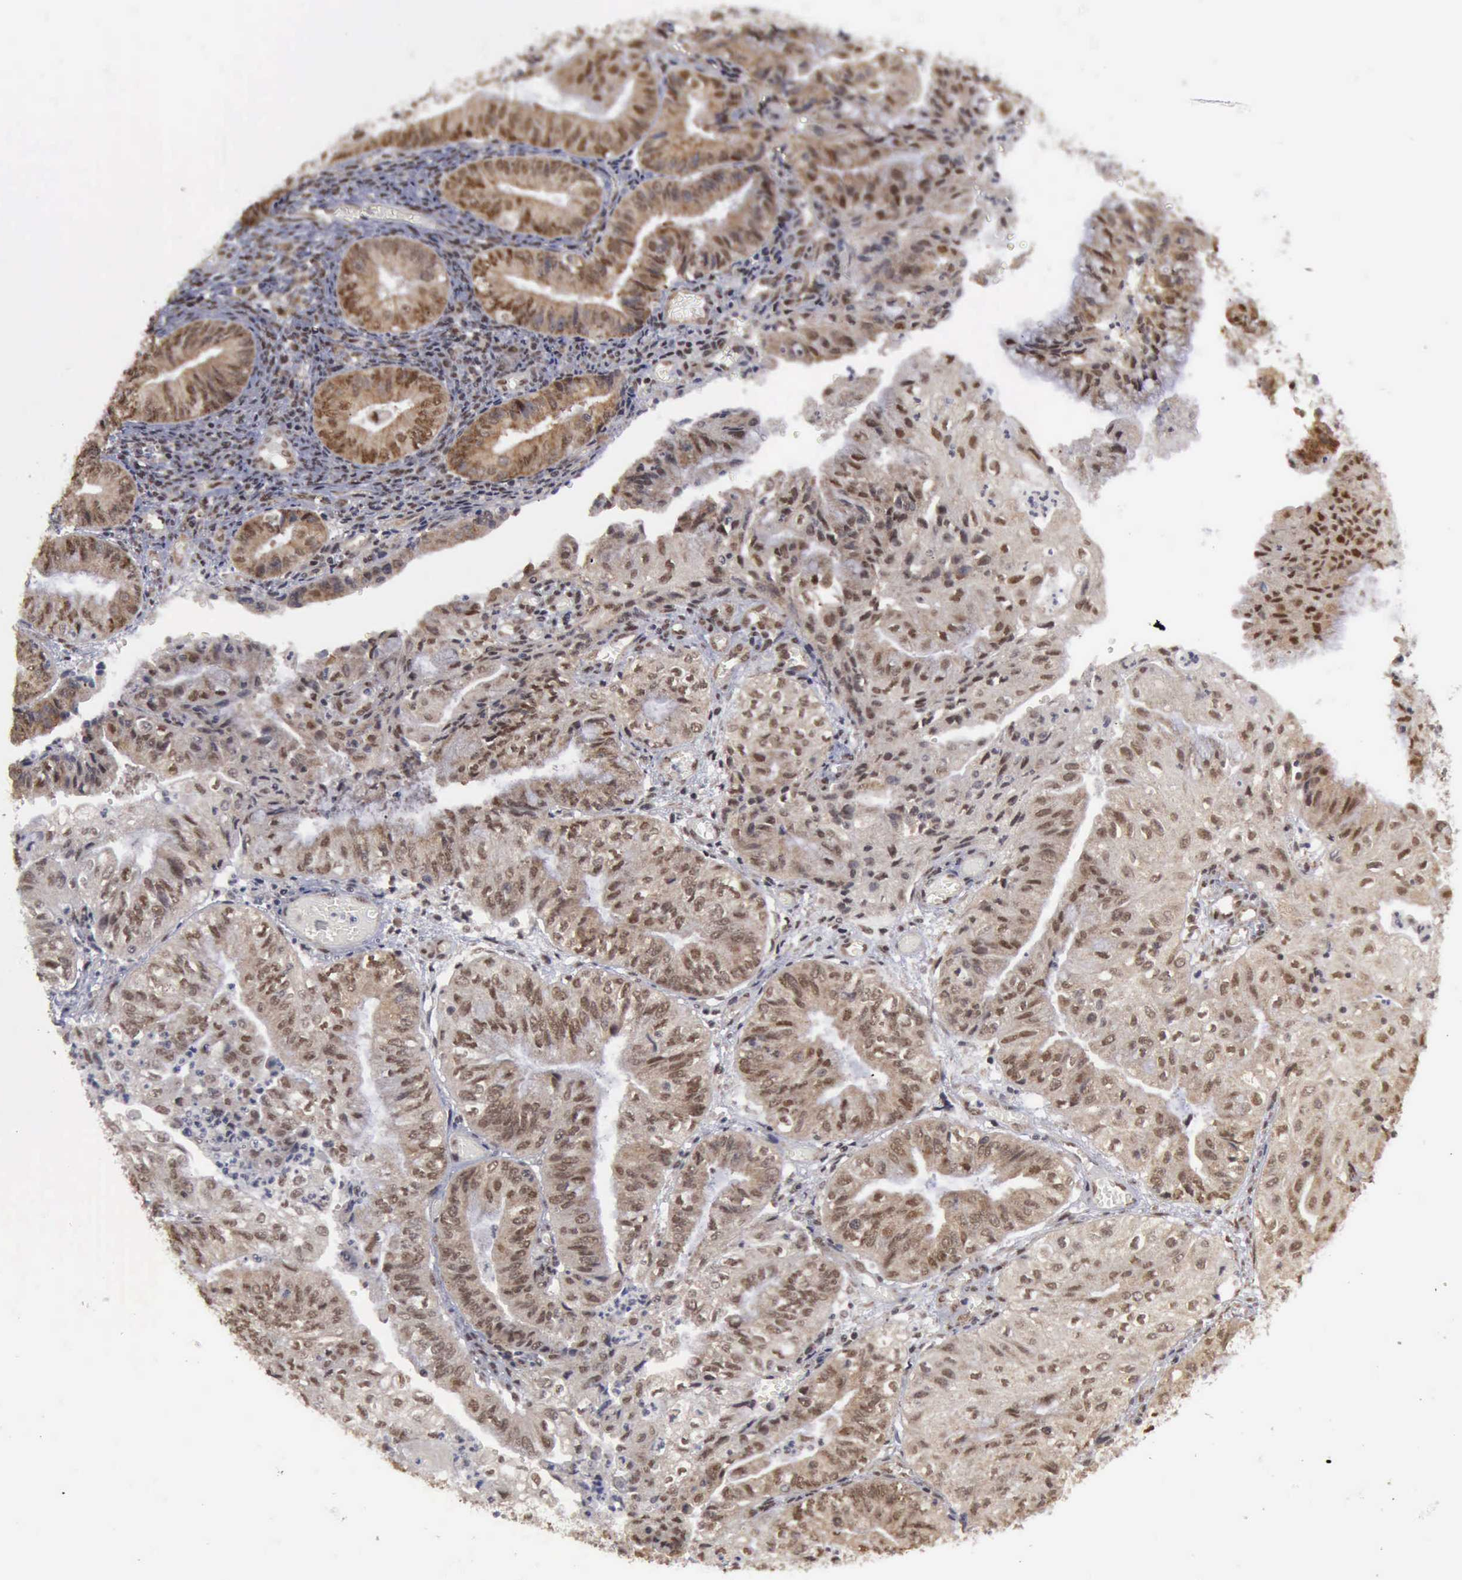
{"staining": {"intensity": "moderate", "quantity": ">75%", "location": "cytoplasmic/membranous,nuclear"}, "tissue": "endometrial cancer", "cell_type": "Tumor cells", "image_type": "cancer", "snomed": [{"axis": "morphology", "description": "Adenocarcinoma, NOS"}, {"axis": "topography", "description": "Endometrium"}], "caption": "Moderate cytoplasmic/membranous and nuclear expression for a protein is seen in about >75% of tumor cells of endometrial cancer (adenocarcinoma) using immunohistochemistry.", "gene": "RTCB", "patient": {"sex": "female", "age": 55}}